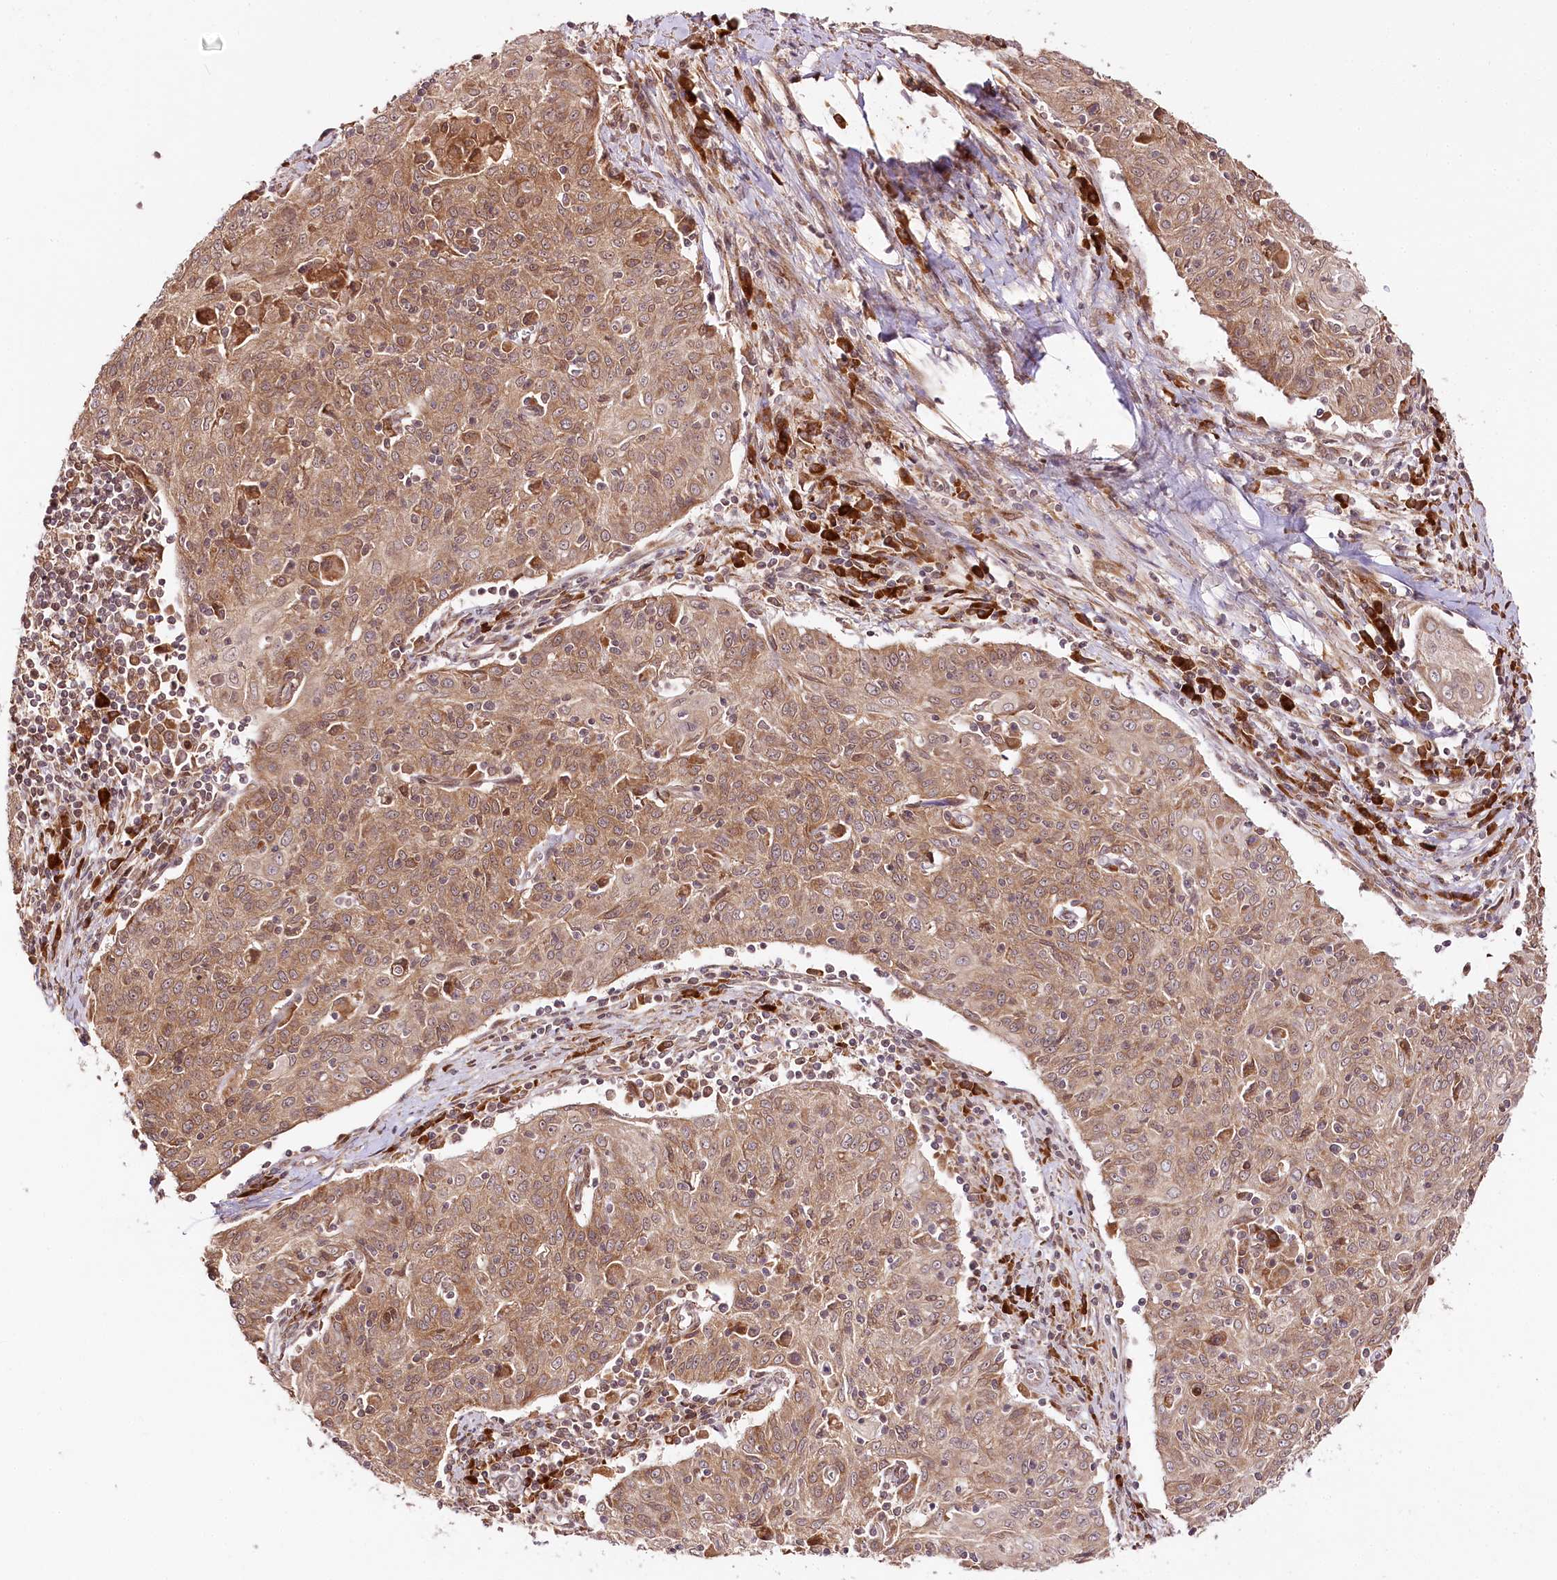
{"staining": {"intensity": "moderate", "quantity": ">75%", "location": "cytoplasmic/membranous"}, "tissue": "cervical cancer", "cell_type": "Tumor cells", "image_type": "cancer", "snomed": [{"axis": "morphology", "description": "Squamous cell carcinoma, NOS"}, {"axis": "topography", "description": "Cervix"}], "caption": "Immunohistochemical staining of cervical cancer (squamous cell carcinoma) displays medium levels of moderate cytoplasmic/membranous protein positivity in about >75% of tumor cells.", "gene": "ENSG00000144785", "patient": {"sex": "female", "age": 48}}